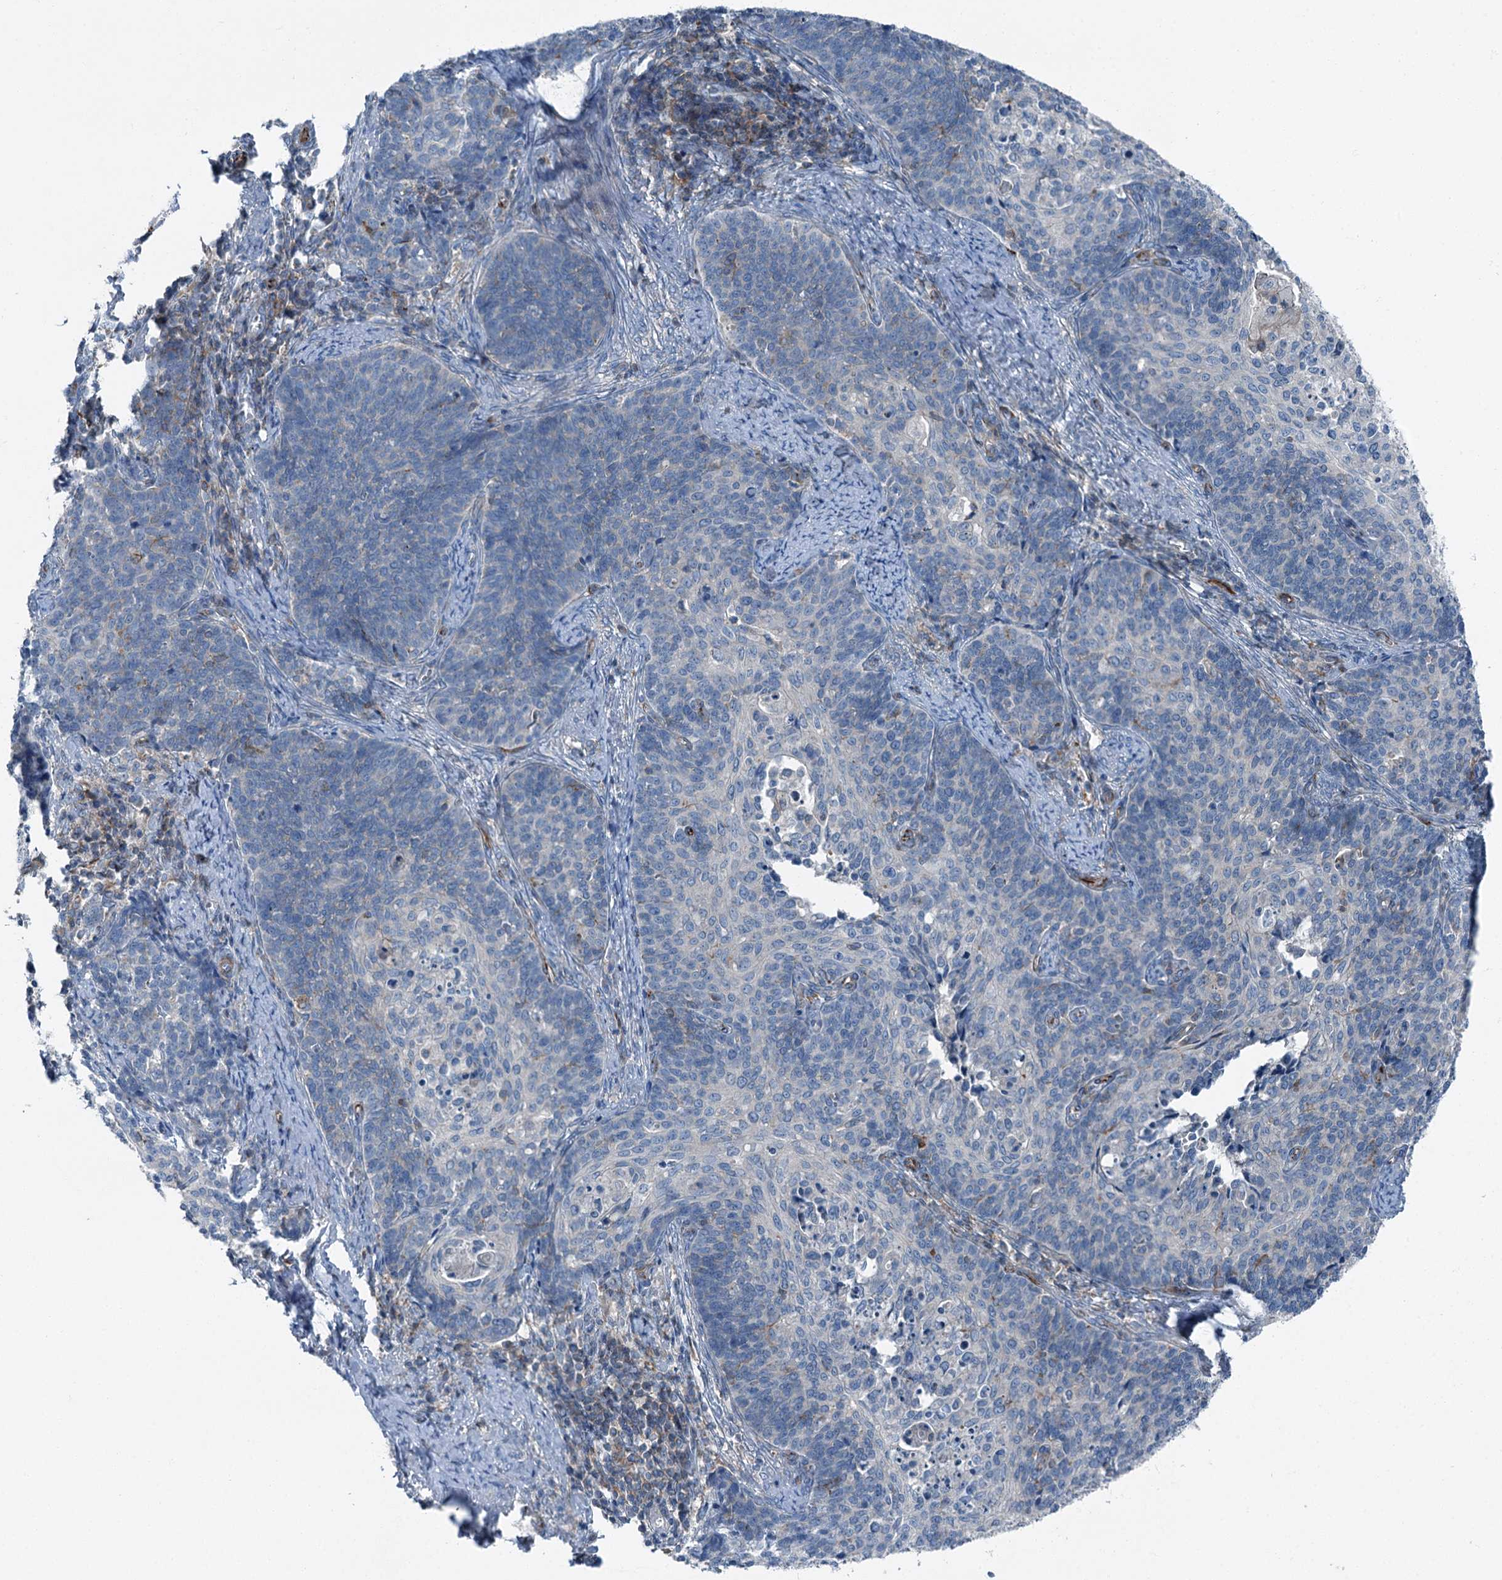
{"staining": {"intensity": "negative", "quantity": "none", "location": "none"}, "tissue": "cervical cancer", "cell_type": "Tumor cells", "image_type": "cancer", "snomed": [{"axis": "morphology", "description": "Squamous cell carcinoma, NOS"}, {"axis": "topography", "description": "Cervix"}], "caption": "Cervical squamous cell carcinoma was stained to show a protein in brown. There is no significant expression in tumor cells.", "gene": "AXL", "patient": {"sex": "female", "age": 39}}